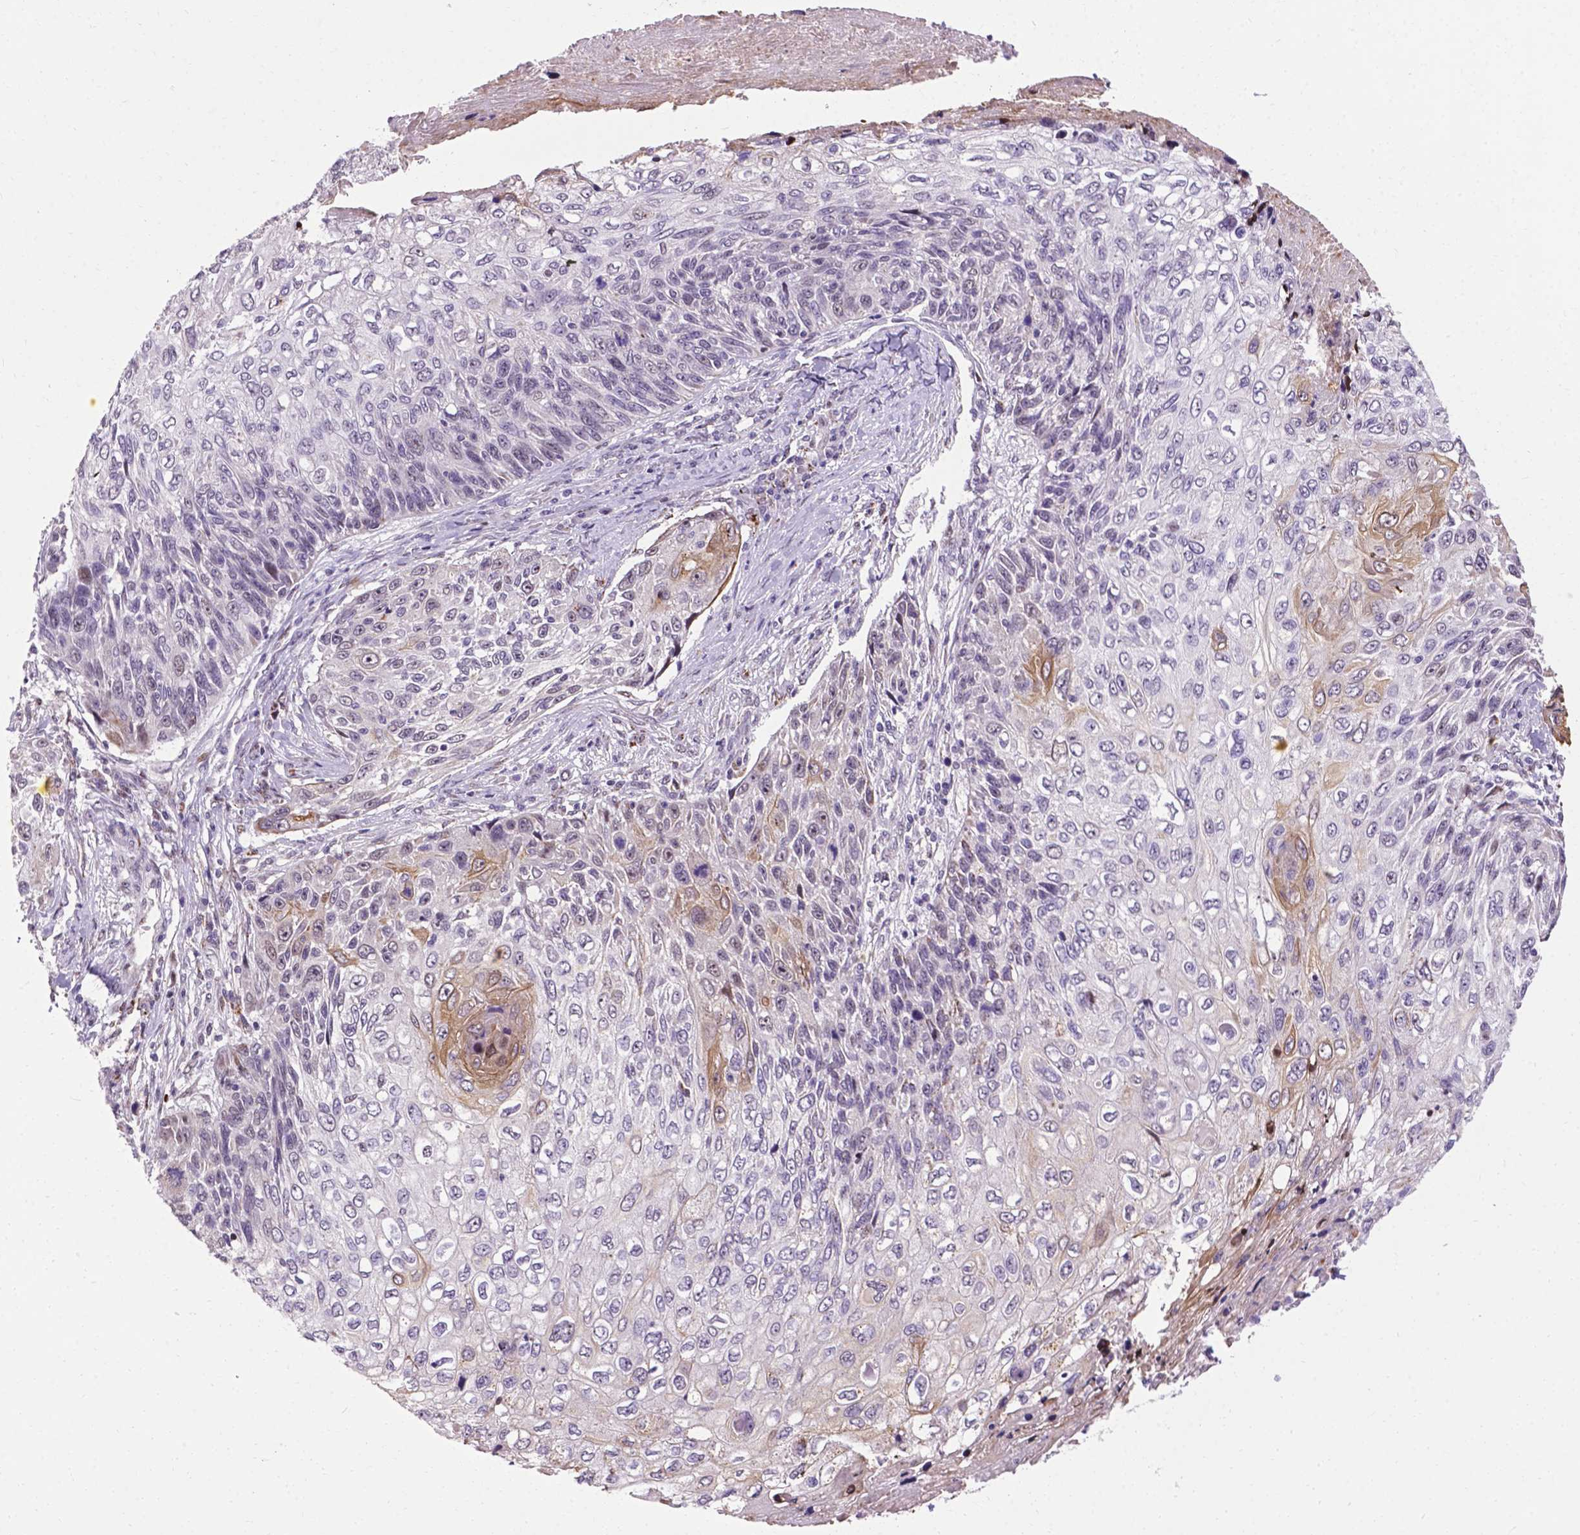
{"staining": {"intensity": "weak", "quantity": "<25%", "location": "cytoplasmic/membranous"}, "tissue": "skin cancer", "cell_type": "Tumor cells", "image_type": "cancer", "snomed": [{"axis": "morphology", "description": "Squamous cell carcinoma, NOS"}, {"axis": "topography", "description": "Skin"}], "caption": "Immunohistochemical staining of human skin cancer (squamous cell carcinoma) exhibits no significant staining in tumor cells. (DAB (3,3'-diaminobenzidine) immunohistochemistry (IHC), high magnification).", "gene": "SMAD3", "patient": {"sex": "male", "age": 92}}